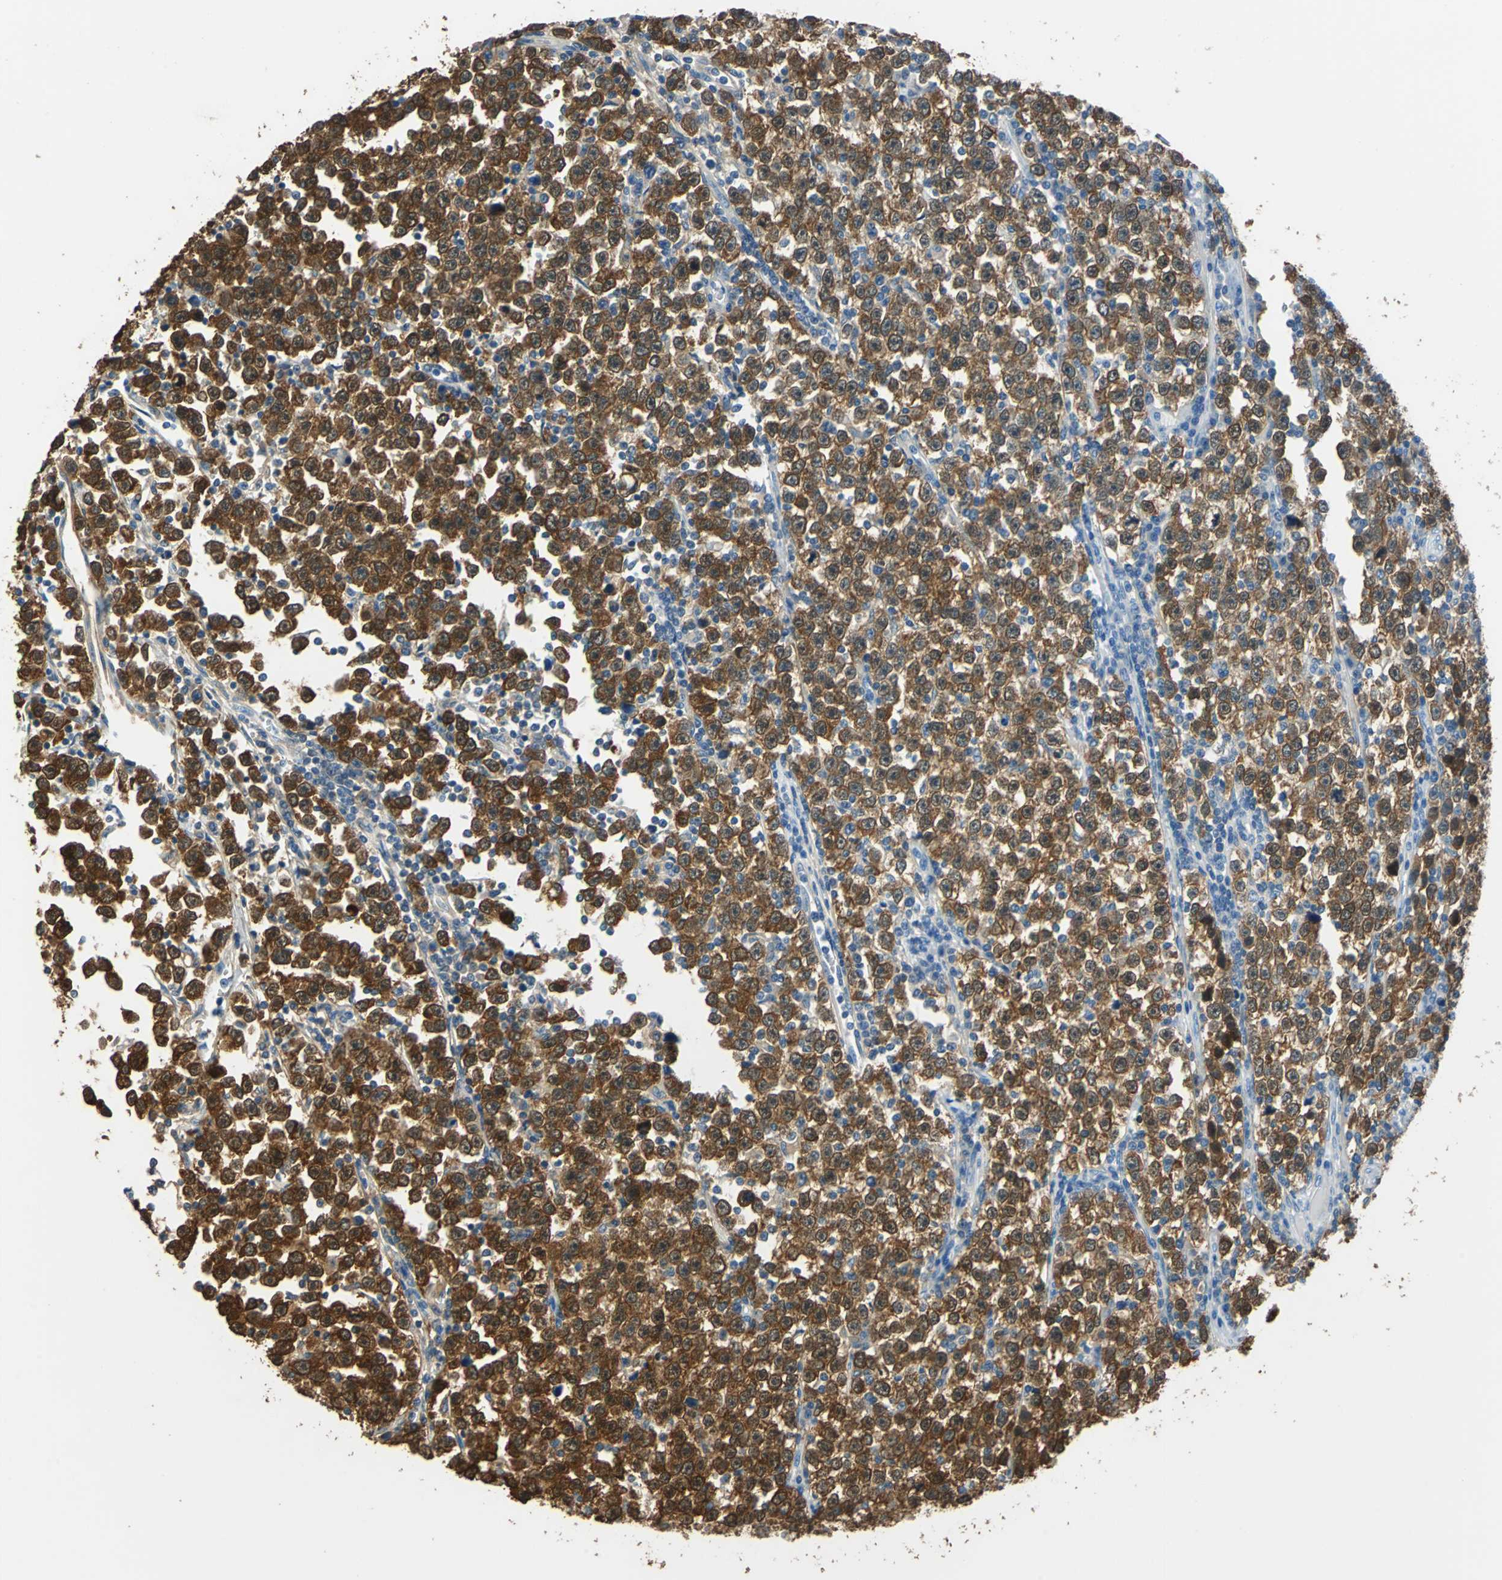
{"staining": {"intensity": "strong", "quantity": ">75%", "location": "cytoplasmic/membranous"}, "tissue": "testis cancer", "cell_type": "Tumor cells", "image_type": "cancer", "snomed": [{"axis": "morphology", "description": "Seminoma, NOS"}, {"axis": "topography", "description": "Testis"}], "caption": "Testis cancer stained for a protein (brown) displays strong cytoplasmic/membranous positive expression in approximately >75% of tumor cells.", "gene": "FKBP4", "patient": {"sex": "male", "age": 43}}